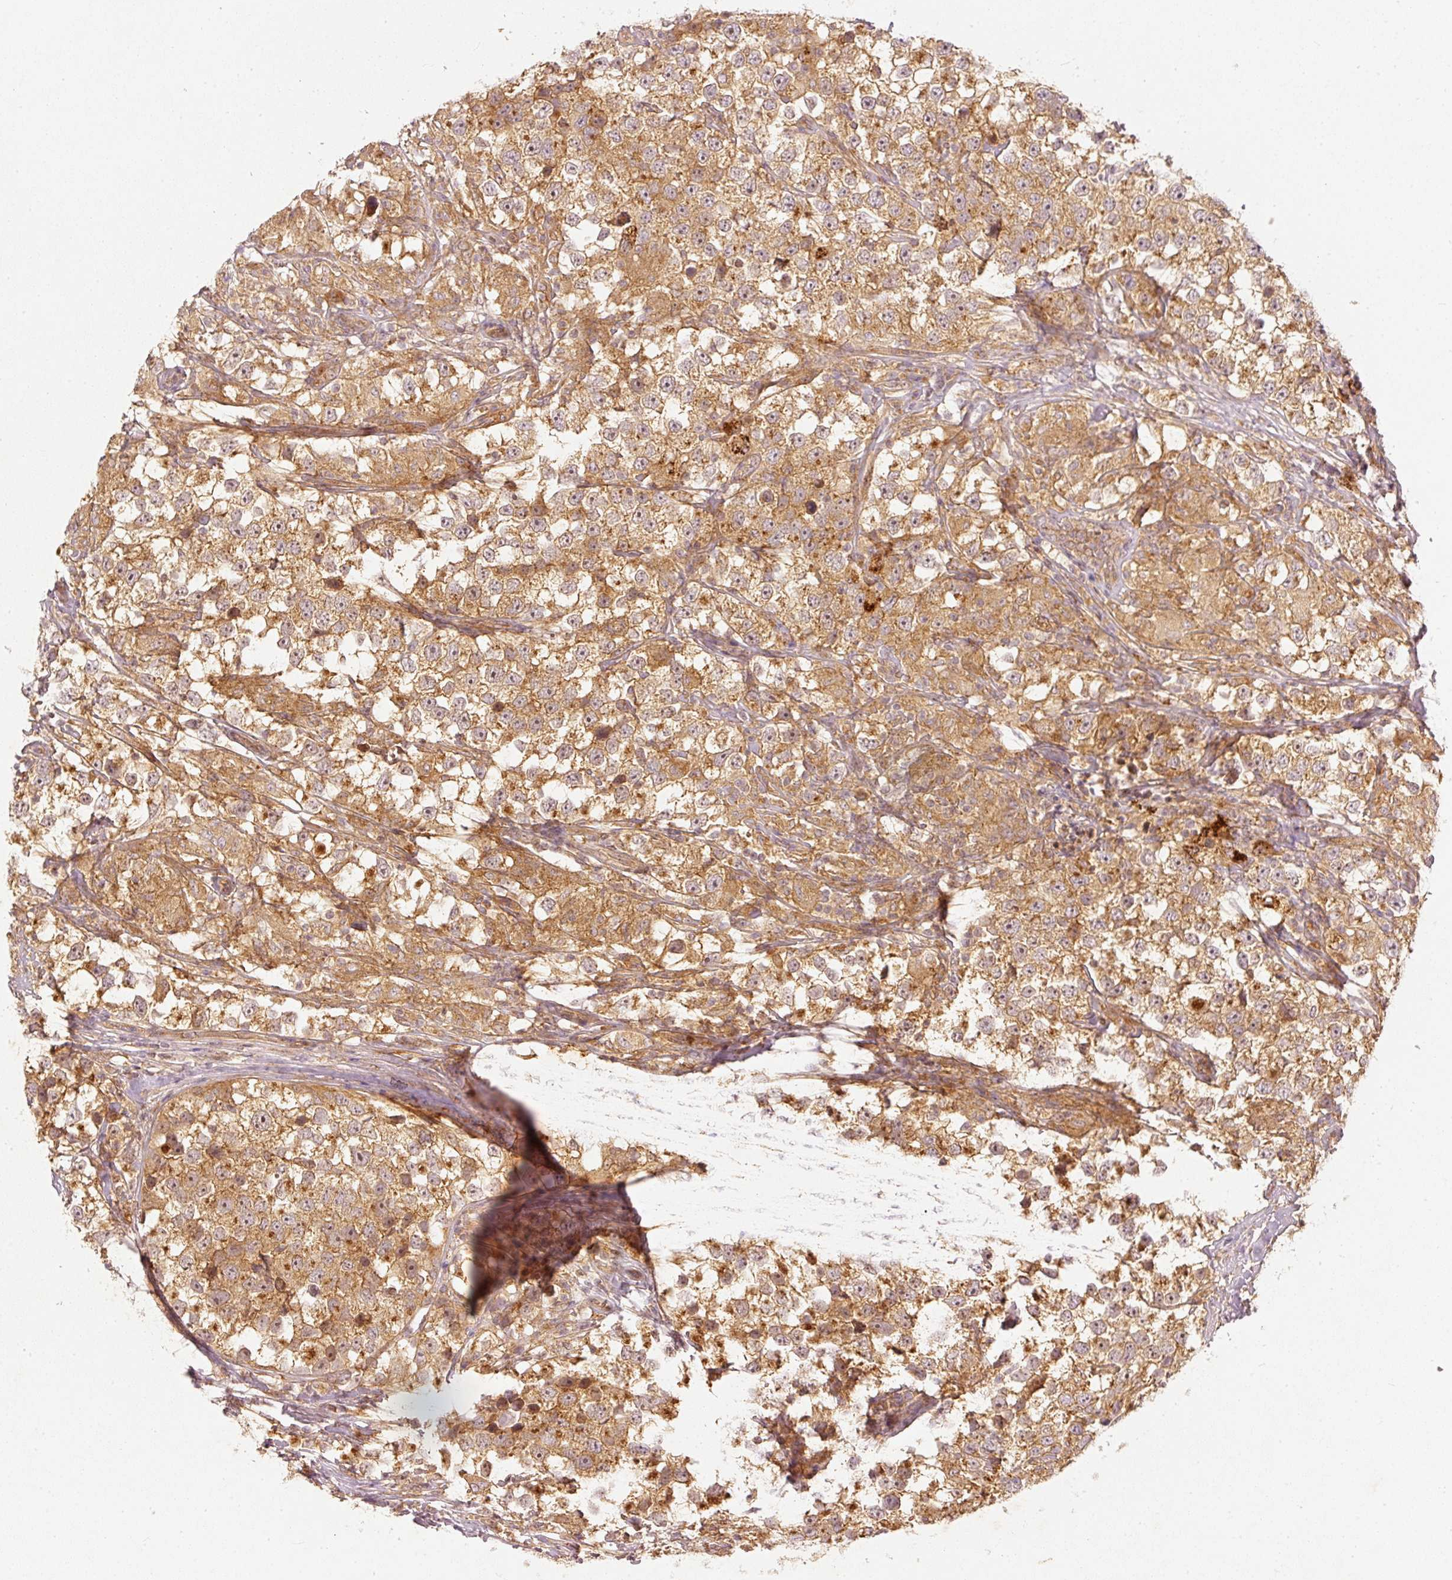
{"staining": {"intensity": "moderate", "quantity": ">75%", "location": "cytoplasmic/membranous"}, "tissue": "testis cancer", "cell_type": "Tumor cells", "image_type": "cancer", "snomed": [{"axis": "morphology", "description": "Seminoma, NOS"}, {"axis": "topography", "description": "Testis"}], "caption": "A brown stain labels moderate cytoplasmic/membranous positivity of a protein in human testis cancer tumor cells.", "gene": "ZNF580", "patient": {"sex": "male", "age": 46}}